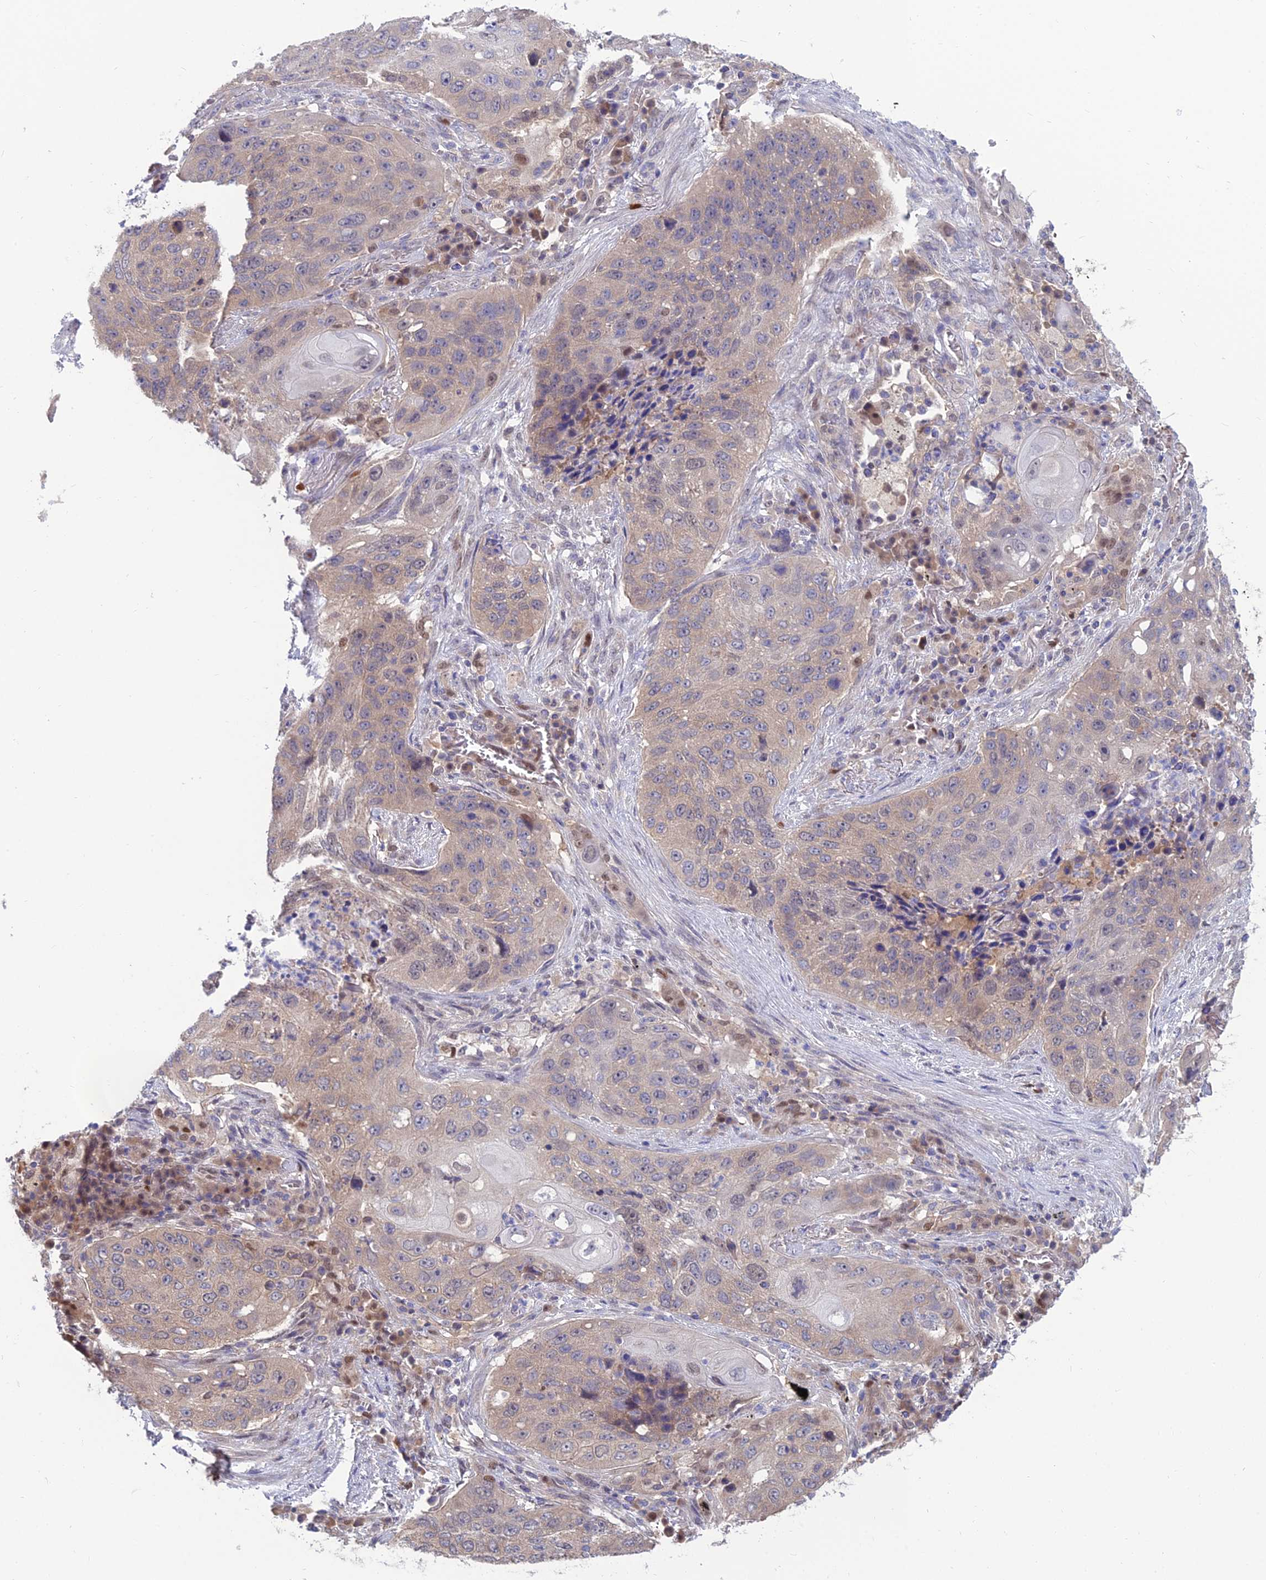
{"staining": {"intensity": "weak", "quantity": "25%-75%", "location": "cytoplasmic/membranous"}, "tissue": "lung cancer", "cell_type": "Tumor cells", "image_type": "cancer", "snomed": [{"axis": "morphology", "description": "Squamous cell carcinoma, NOS"}, {"axis": "topography", "description": "Lung"}], "caption": "Tumor cells exhibit low levels of weak cytoplasmic/membranous staining in about 25%-75% of cells in lung cancer.", "gene": "DNPEP", "patient": {"sex": "female", "age": 63}}